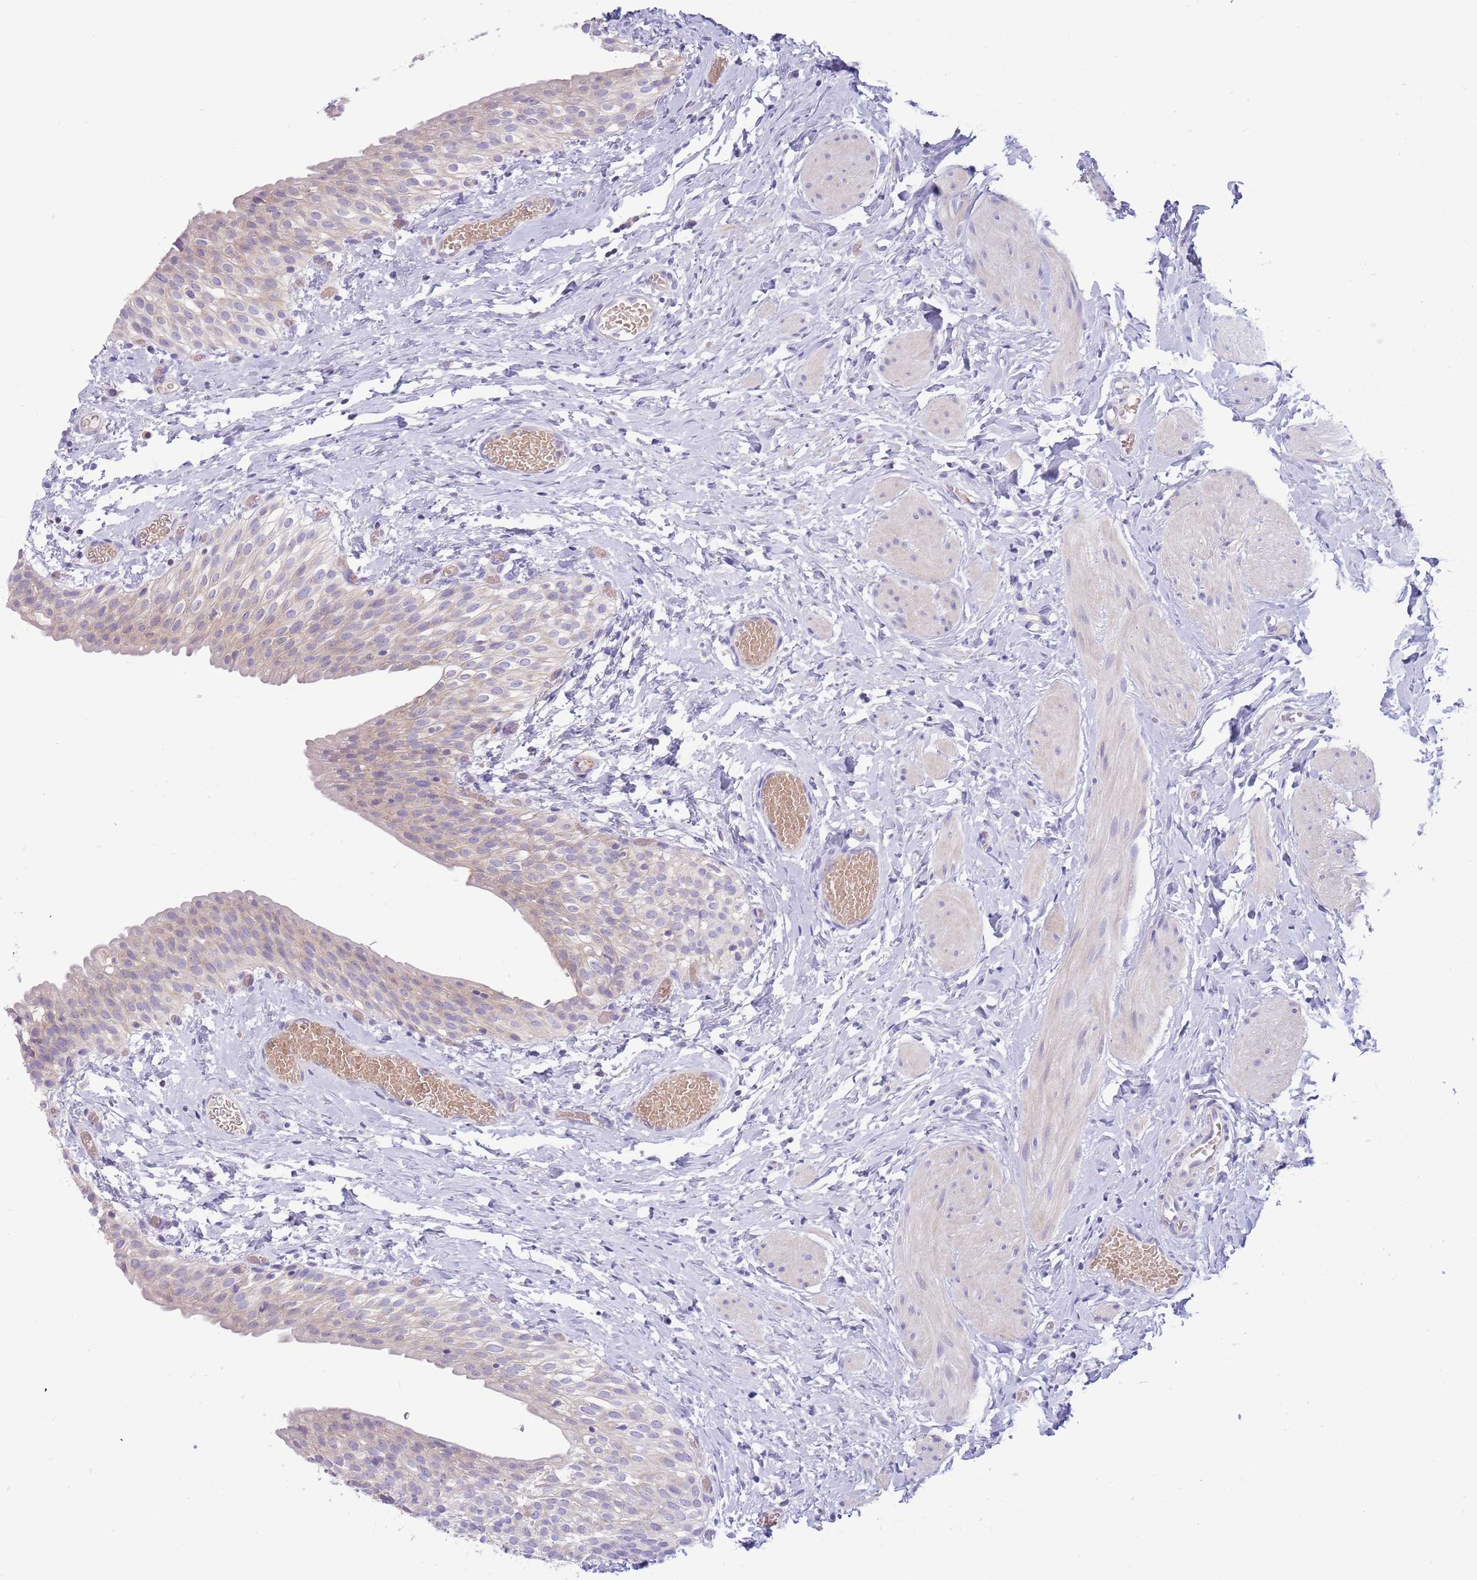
{"staining": {"intensity": "weak", "quantity": "25%-75%", "location": "cytoplasmic/membranous"}, "tissue": "urinary bladder", "cell_type": "Urothelial cells", "image_type": "normal", "snomed": [{"axis": "morphology", "description": "Normal tissue, NOS"}, {"axis": "topography", "description": "Urinary bladder"}], "caption": "This is an image of immunohistochemistry (IHC) staining of unremarkable urinary bladder, which shows weak positivity in the cytoplasmic/membranous of urothelial cells.", "gene": "DDHD1", "patient": {"sex": "male", "age": 1}}